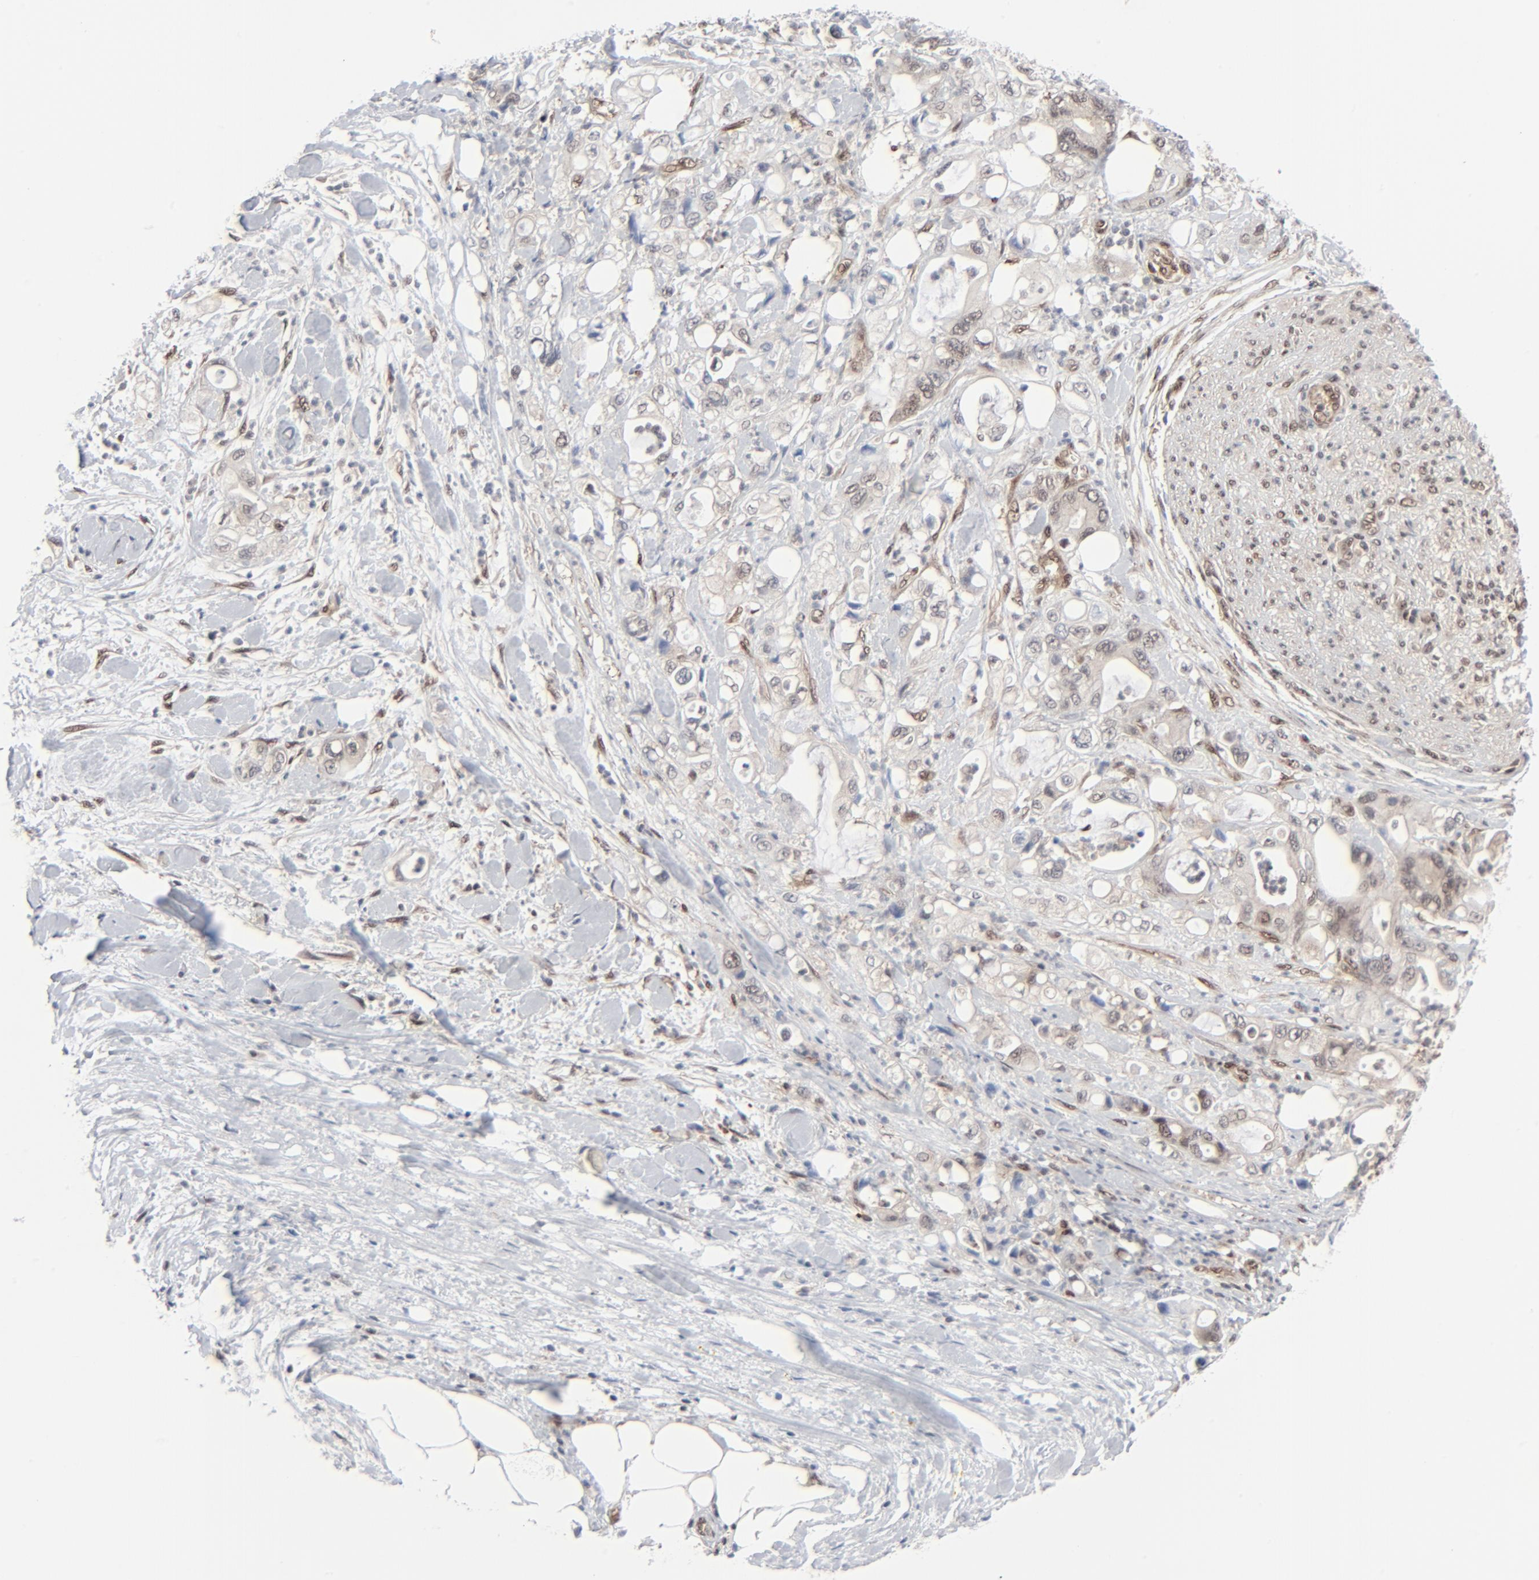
{"staining": {"intensity": "weak", "quantity": "25%-75%", "location": "cytoplasmic/membranous,nuclear"}, "tissue": "pancreatic cancer", "cell_type": "Tumor cells", "image_type": "cancer", "snomed": [{"axis": "morphology", "description": "Adenocarcinoma, NOS"}, {"axis": "topography", "description": "Pancreas"}], "caption": "Immunohistochemistry (DAB (3,3'-diaminobenzidine)) staining of human pancreatic cancer demonstrates weak cytoplasmic/membranous and nuclear protein staining in approximately 25%-75% of tumor cells. (Brightfield microscopy of DAB IHC at high magnification).", "gene": "AKT1", "patient": {"sex": "male", "age": 70}}